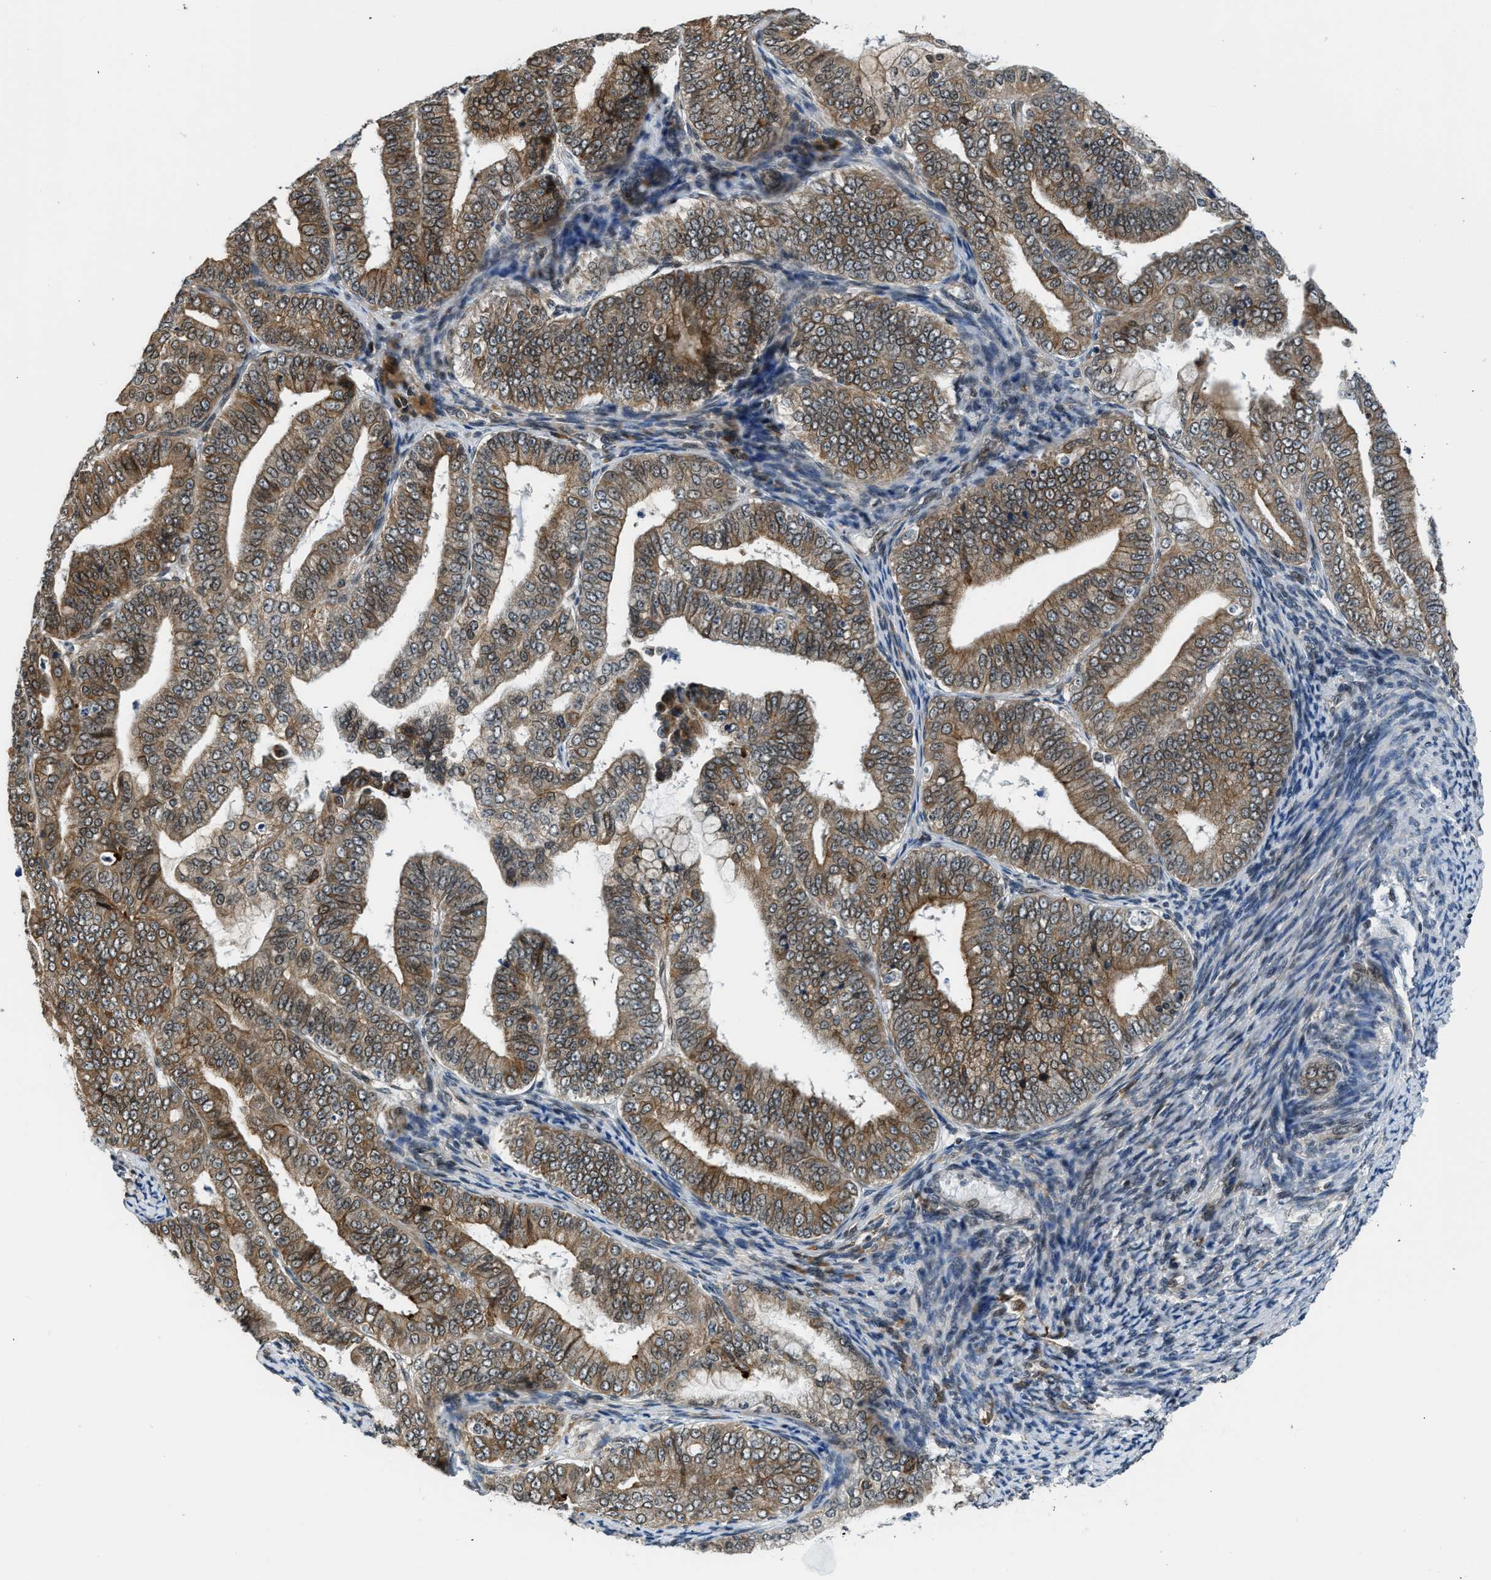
{"staining": {"intensity": "moderate", "quantity": ">75%", "location": "cytoplasmic/membranous,nuclear"}, "tissue": "endometrial cancer", "cell_type": "Tumor cells", "image_type": "cancer", "snomed": [{"axis": "morphology", "description": "Adenocarcinoma, NOS"}, {"axis": "topography", "description": "Endometrium"}], "caption": "Moderate cytoplasmic/membranous and nuclear protein staining is appreciated in about >75% of tumor cells in endometrial cancer. The protein is stained brown, and the nuclei are stained in blue (DAB (3,3'-diaminobenzidine) IHC with brightfield microscopy, high magnification).", "gene": "RETREG3", "patient": {"sex": "female", "age": 63}}